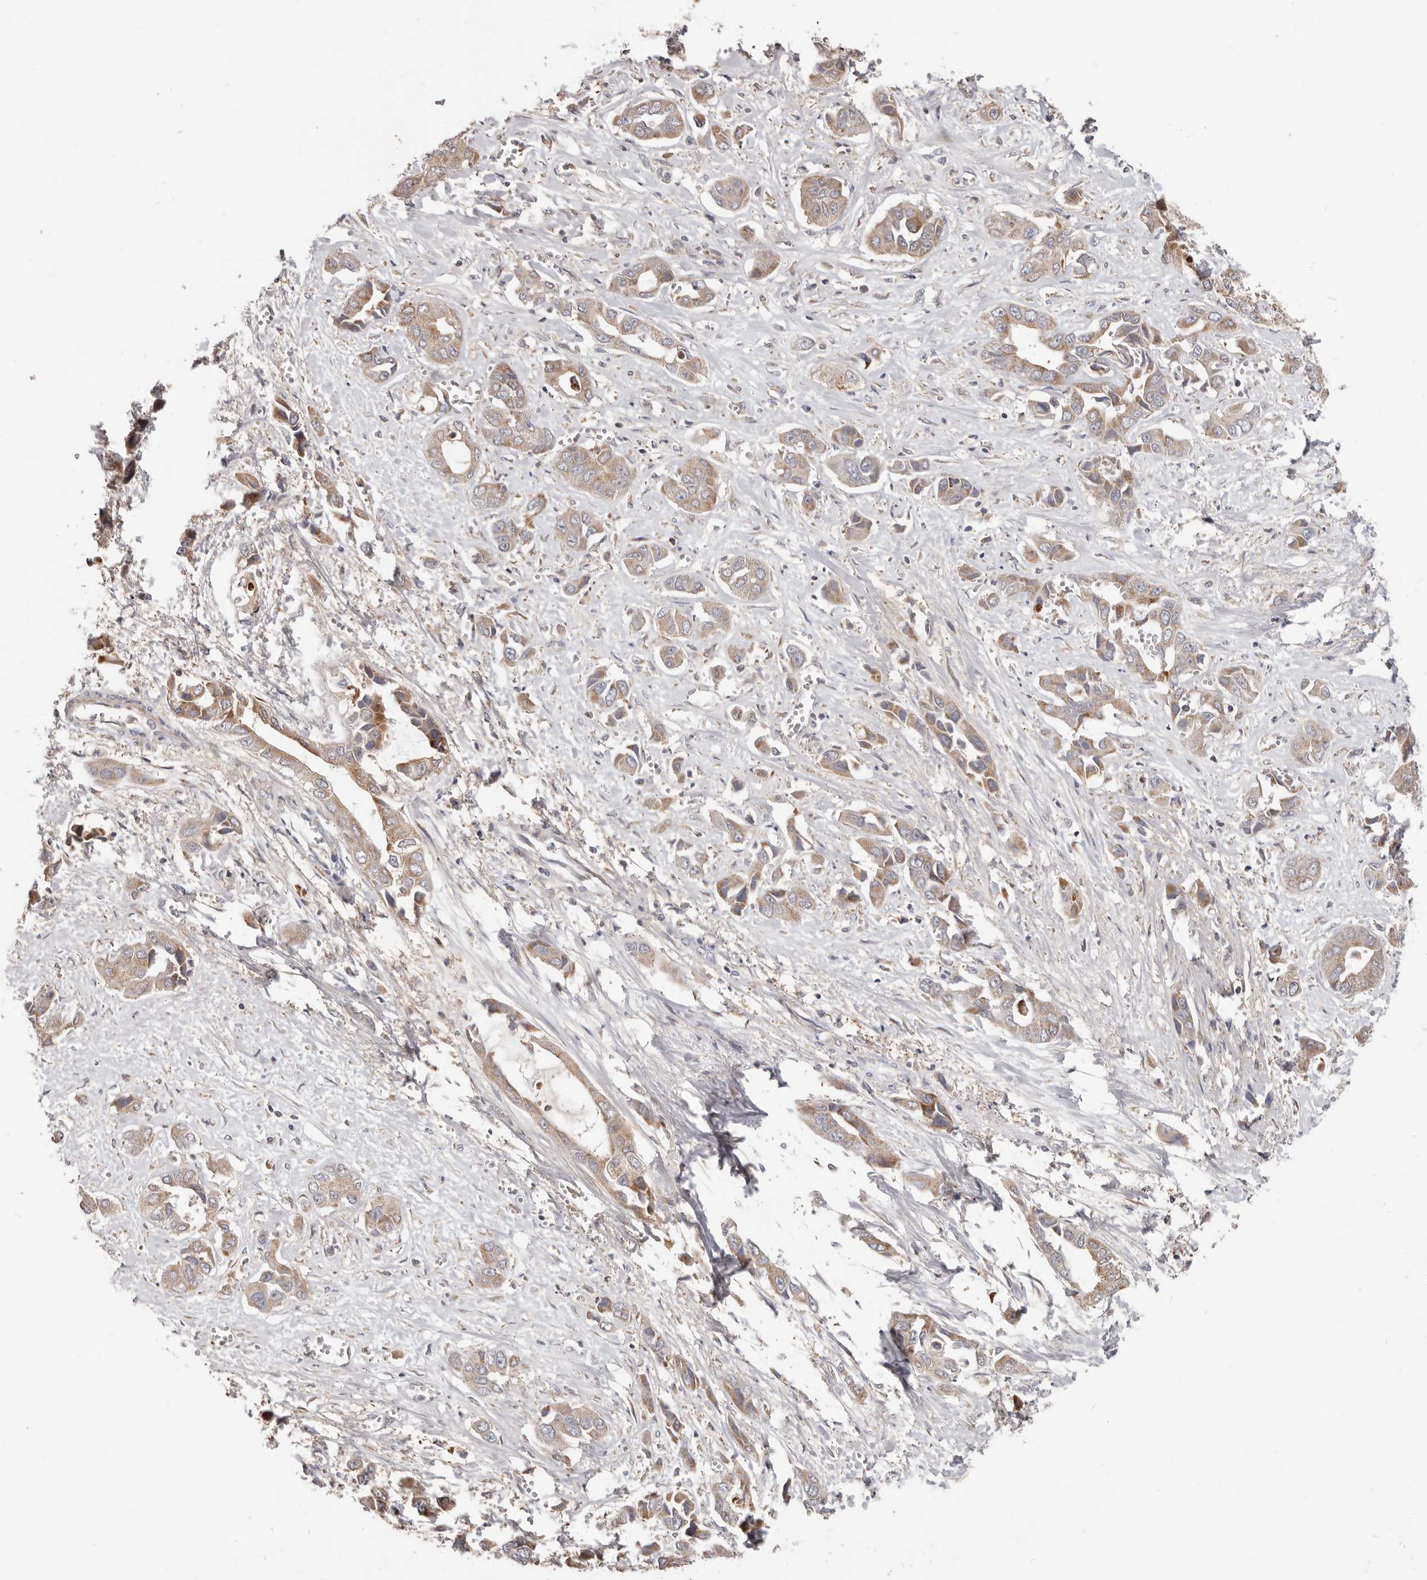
{"staining": {"intensity": "moderate", "quantity": ">75%", "location": "cytoplasmic/membranous"}, "tissue": "liver cancer", "cell_type": "Tumor cells", "image_type": "cancer", "snomed": [{"axis": "morphology", "description": "Cholangiocarcinoma"}, {"axis": "topography", "description": "Liver"}], "caption": "Moderate cytoplasmic/membranous protein expression is identified in approximately >75% of tumor cells in cholangiocarcinoma (liver). Ihc stains the protein of interest in brown and the nuclei are stained blue.", "gene": "LRP6", "patient": {"sex": "female", "age": 52}}